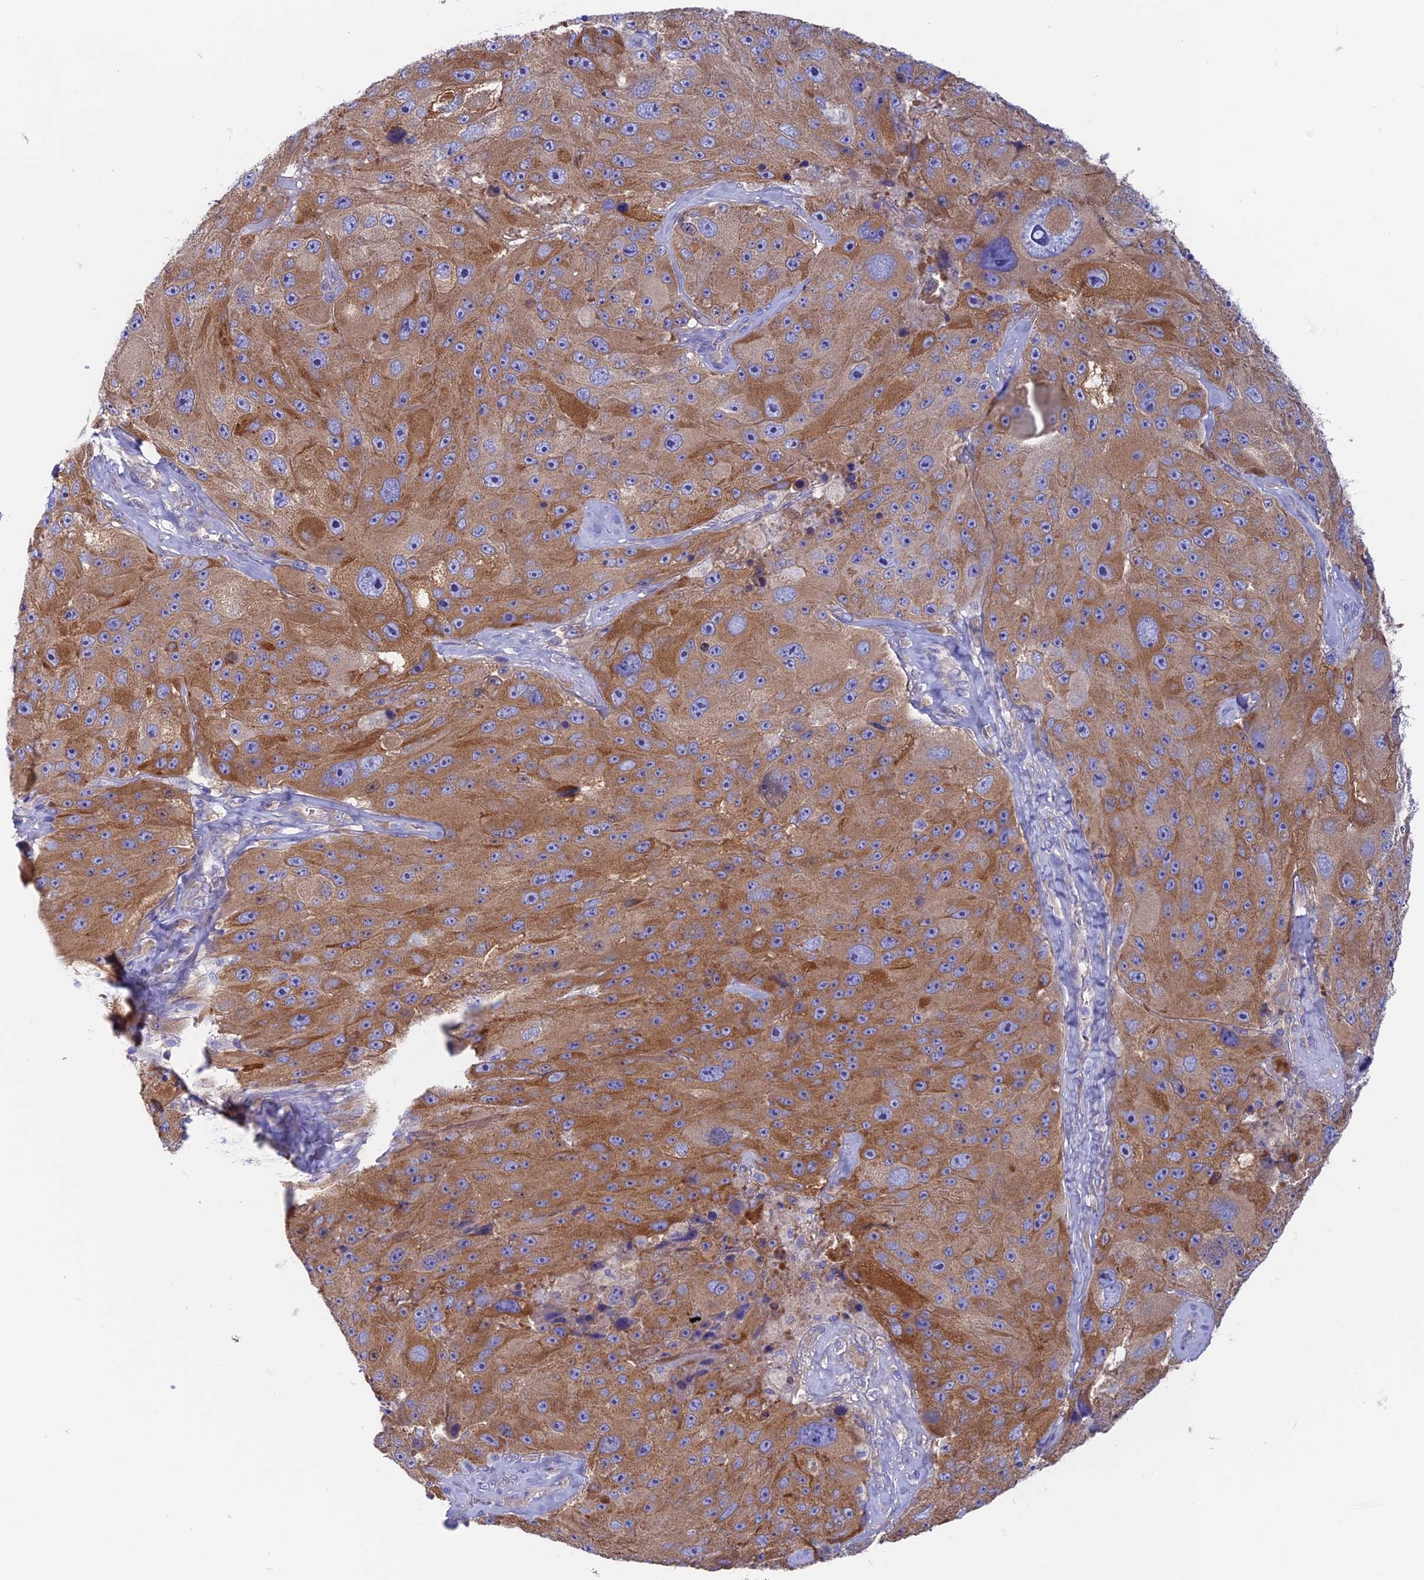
{"staining": {"intensity": "moderate", "quantity": ">75%", "location": "cytoplasmic/membranous"}, "tissue": "melanoma", "cell_type": "Tumor cells", "image_type": "cancer", "snomed": [{"axis": "morphology", "description": "Malignant melanoma, Metastatic site"}, {"axis": "topography", "description": "Lymph node"}], "caption": "Protein expression analysis of human melanoma reveals moderate cytoplasmic/membranous positivity in approximately >75% of tumor cells.", "gene": "LZTFL1", "patient": {"sex": "male", "age": 62}}